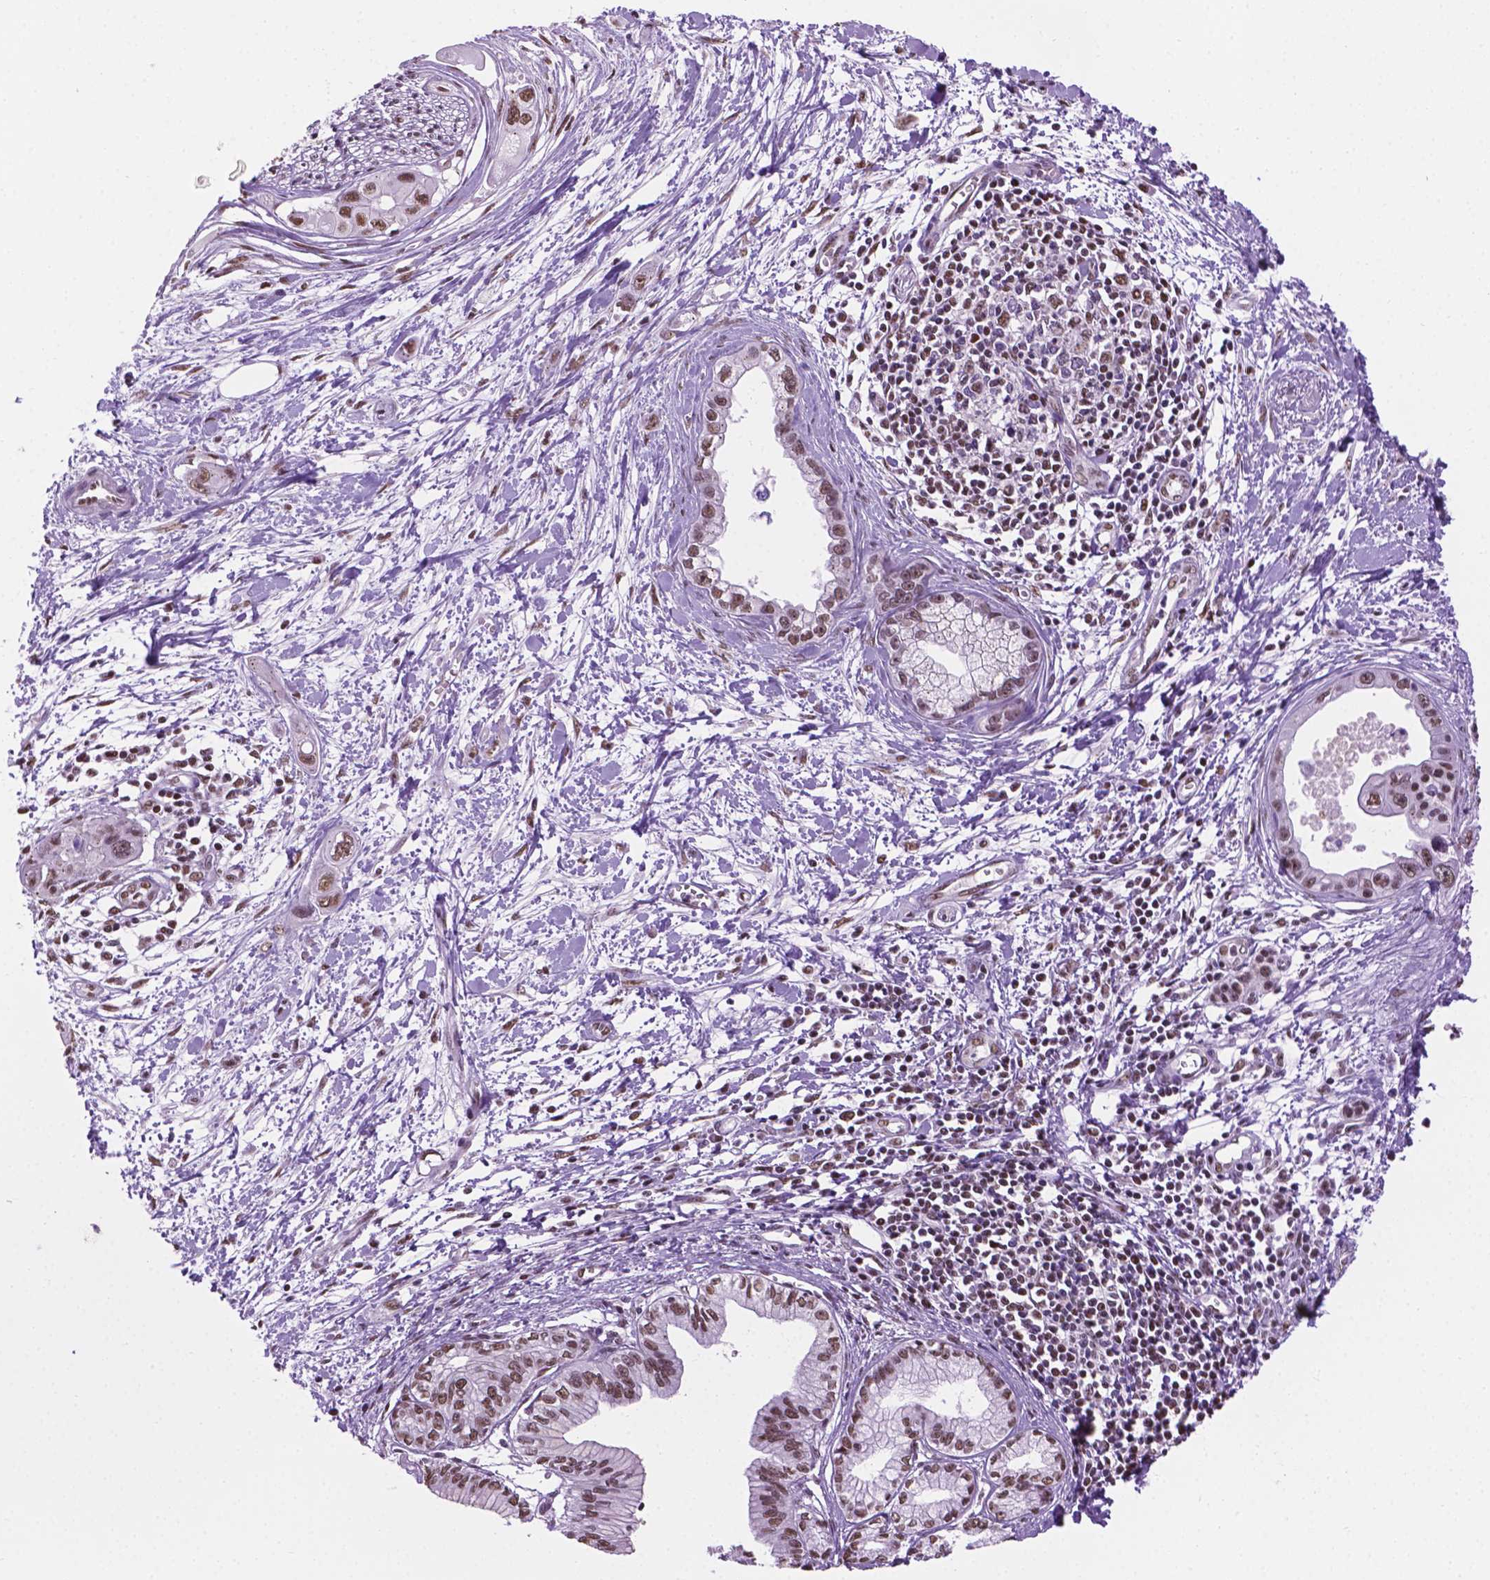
{"staining": {"intensity": "moderate", "quantity": ">75%", "location": "nuclear"}, "tissue": "pancreatic cancer", "cell_type": "Tumor cells", "image_type": "cancer", "snomed": [{"axis": "morphology", "description": "Adenocarcinoma, NOS"}, {"axis": "topography", "description": "Pancreas"}], "caption": "Immunohistochemical staining of human pancreatic cancer (adenocarcinoma) exhibits moderate nuclear protein staining in about >75% of tumor cells.", "gene": "ABI2", "patient": {"sex": "male", "age": 60}}